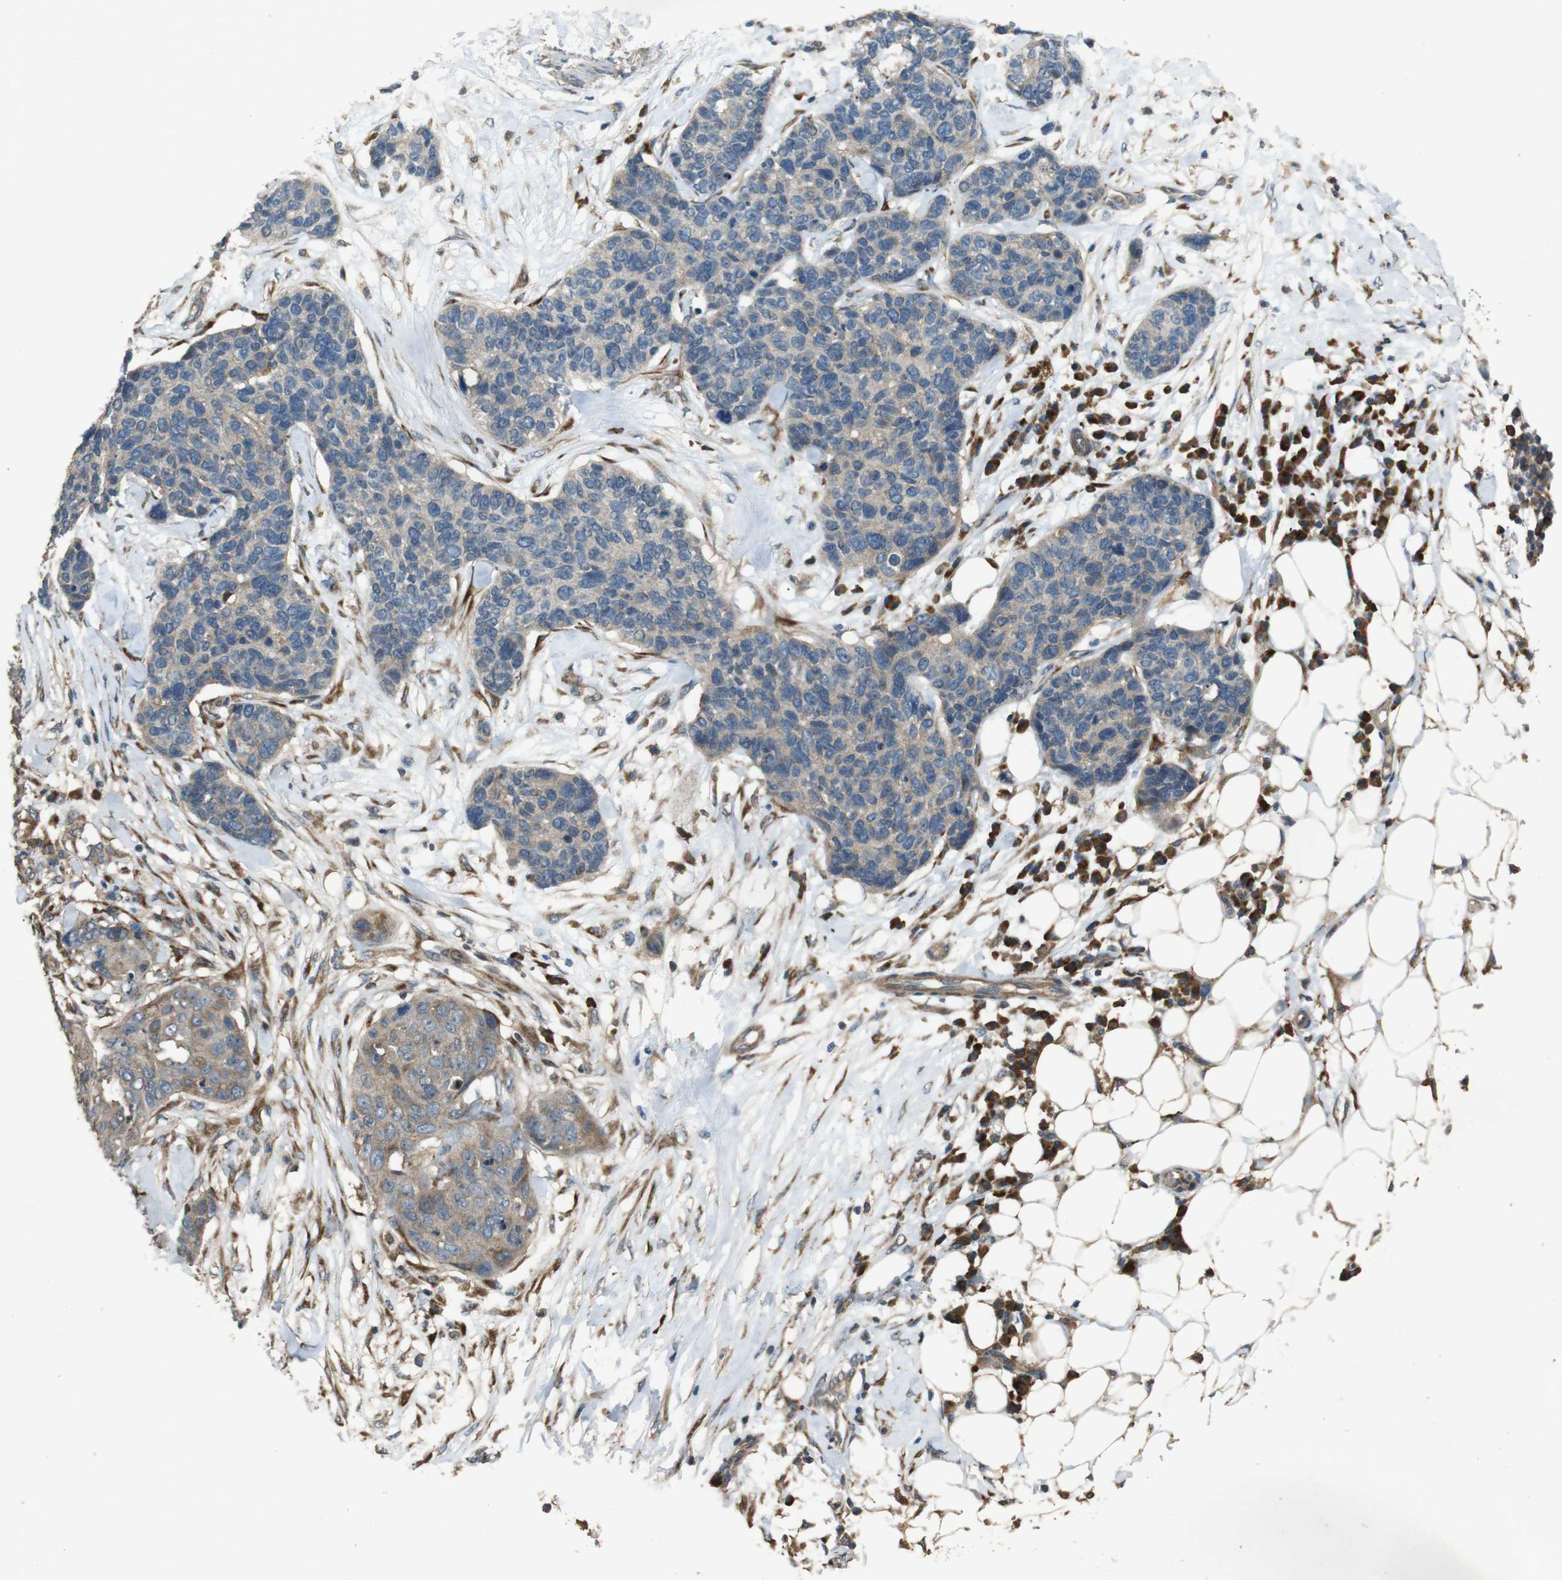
{"staining": {"intensity": "moderate", "quantity": "<25%", "location": "cytoplasmic/membranous"}, "tissue": "skin cancer", "cell_type": "Tumor cells", "image_type": "cancer", "snomed": [{"axis": "morphology", "description": "Squamous cell carcinoma in situ, NOS"}, {"axis": "morphology", "description": "Squamous cell carcinoma, NOS"}, {"axis": "topography", "description": "Skin"}], "caption": "High-power microscopy captured an IHC histopathology image of skin cancer (squamous cell carcinoma), revealing moderate cytoplasmic/membranous expression in about <25% of tumor cells. Nuclei are stained in blue.", "gene": "ARHGAP24", "patient": {"sex": "male", "age": 93}}